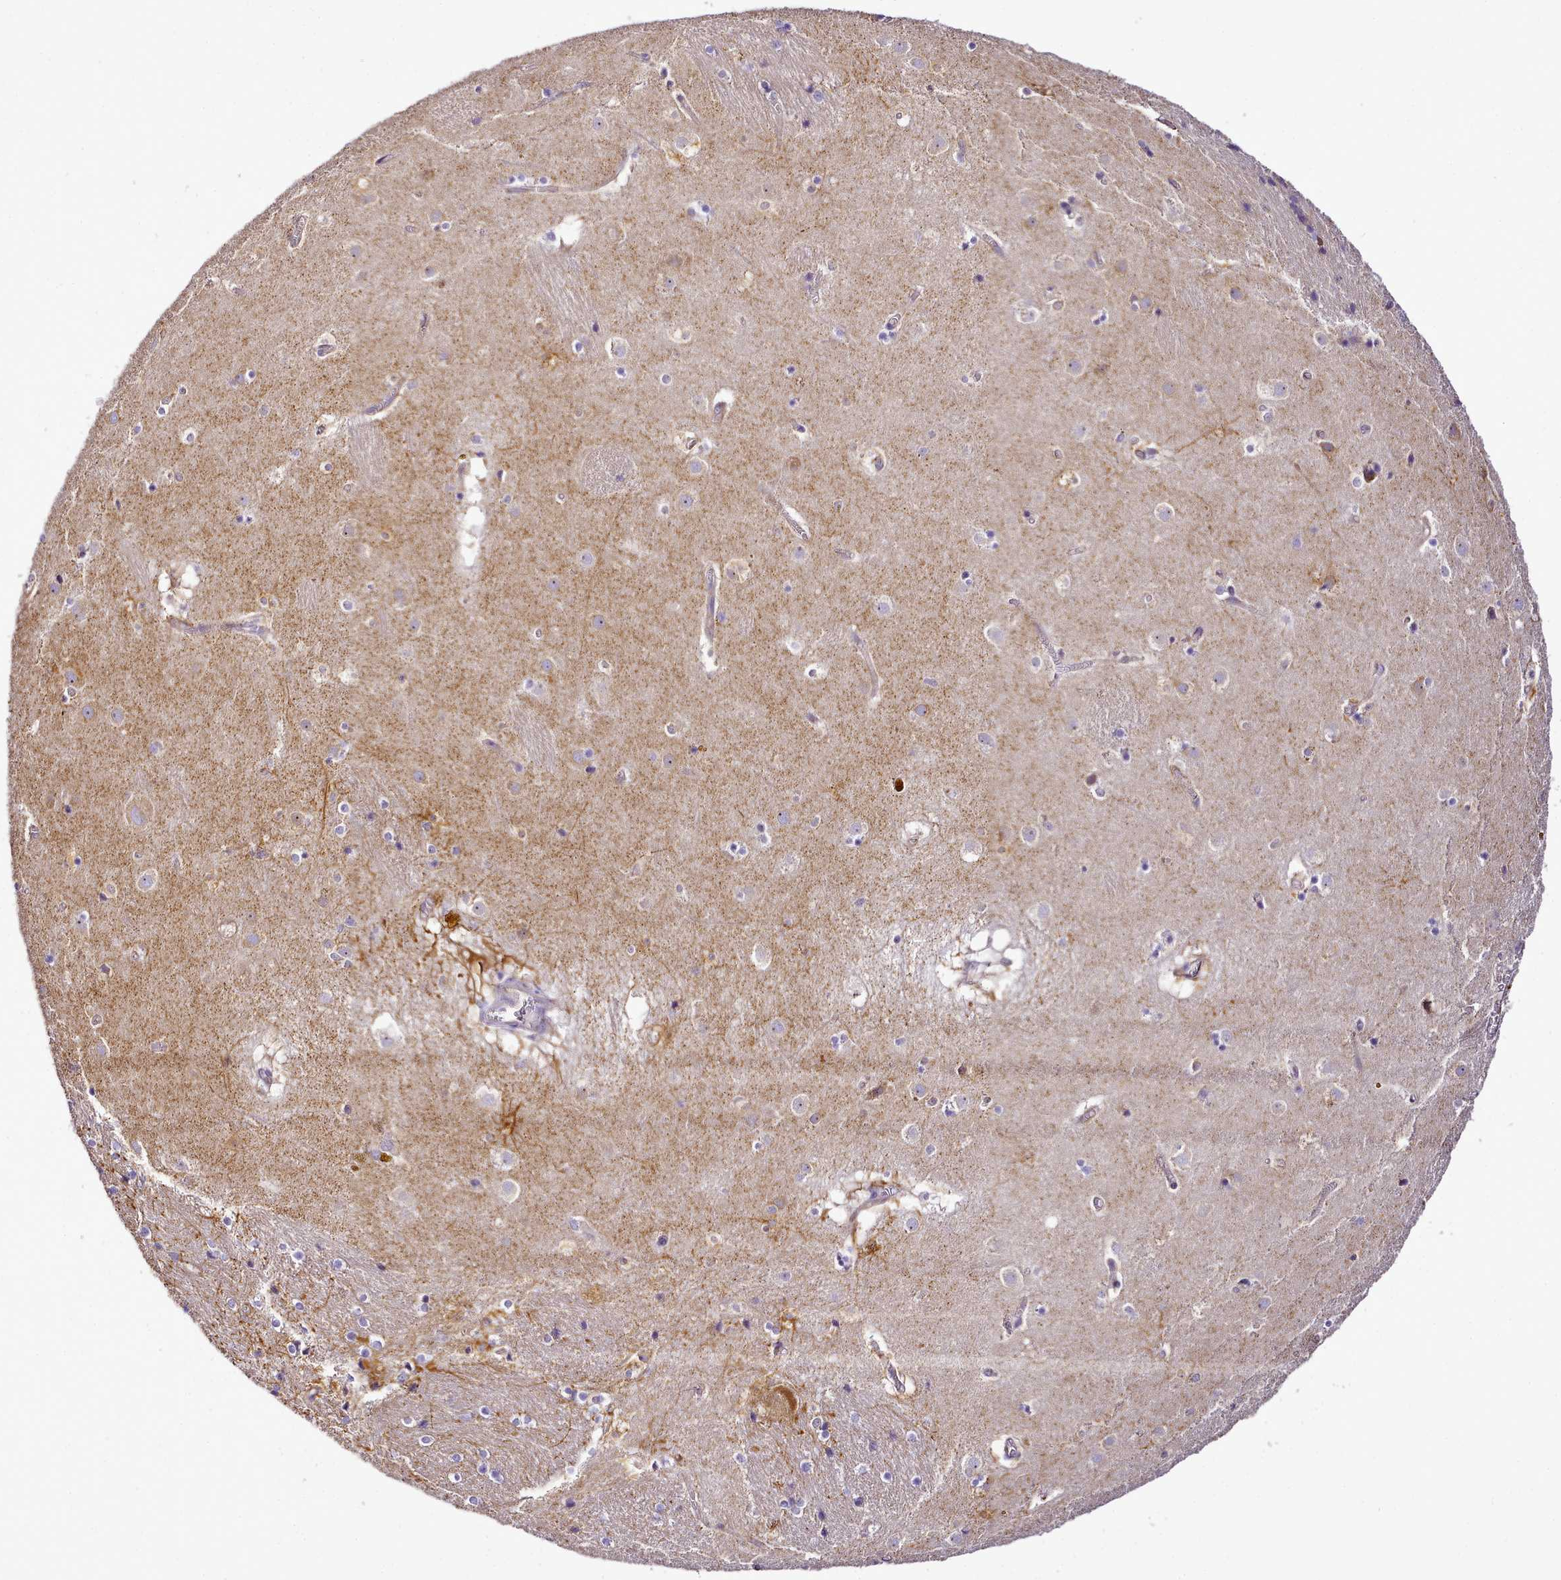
{"staining": {"intensity": "weak", "quantity": "<25%", "location": "cytoplasmic/membranous"}, "tissue": "caudate", "cell_type": "Glial cells", "image_type": "normal", "snomed": [{"axis": "morphology", "description": "Normal tissue, NOS"}, {"axis": "topography", "description": "Lateral ventricle wall"}], "caption": "A high-resolution micrograph shows IHC staining of benign caudate, which demonstrates no significant staining in glial cells.", "gene": "NBPF10", "patient": {"sex": "male", "age": 70}}